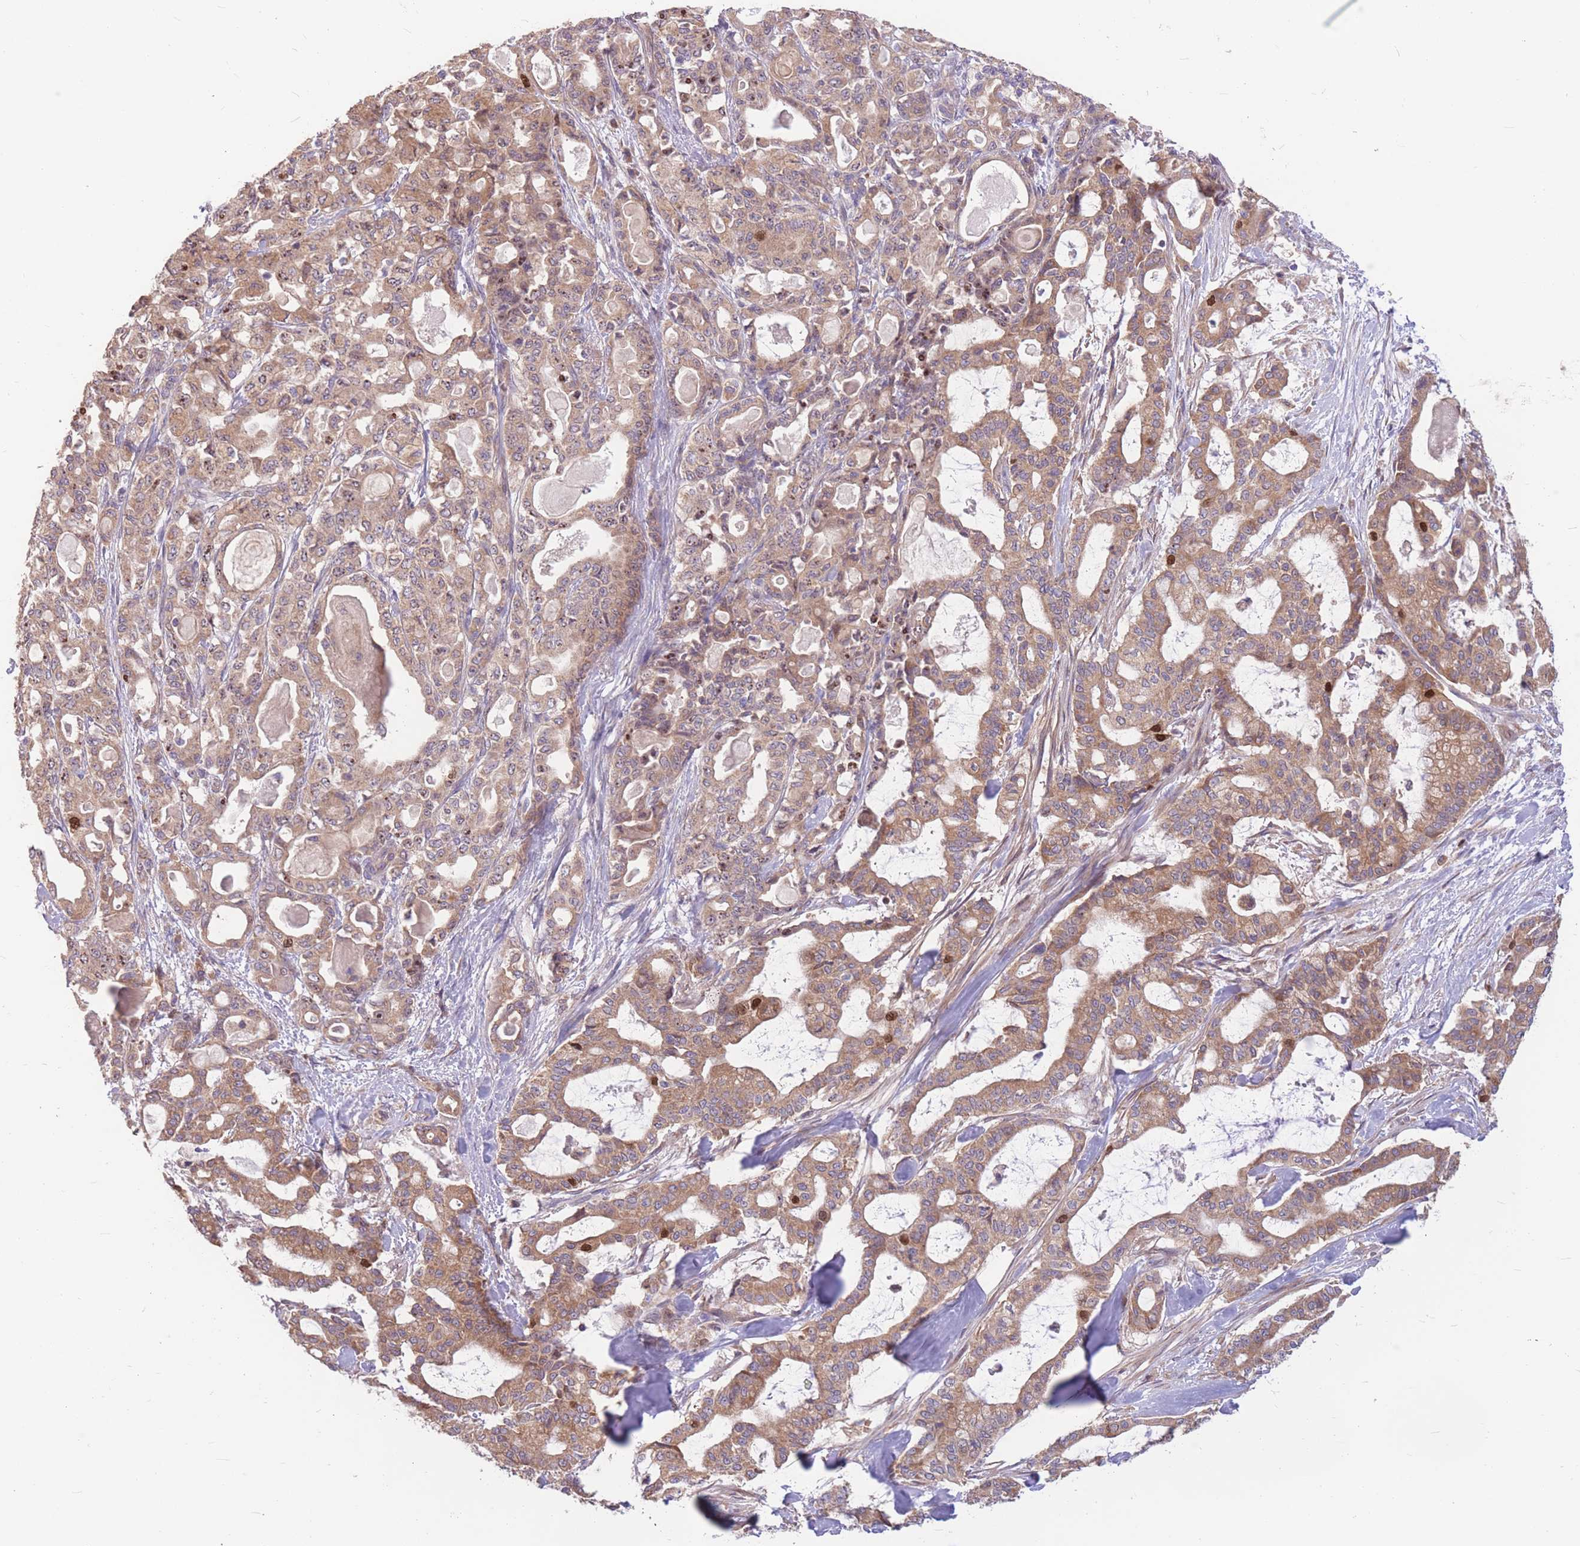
{"staining": {"intensity": "moderate", "quantity": ">75%", "location": "cytoplasmic/membranous,nuclear"}, "tissue": "pancreatic cancer", "cell_type": "Tumor cells", "image_type": "cancer", "snomed": [{"axis": "morphology", "description": "Adenocarcinoma, NOS"}, {"axis": "topography", "description": "Pancreas"}], "caption": "The image displays staining of adenocarcinoma (pancreatic), revealing moderate cytoplasmic/membranous and nuclear protein expression (brown color) within tumor cells.", "gene": "GMNN", "patient": {"sex": "male", "age": 63}}